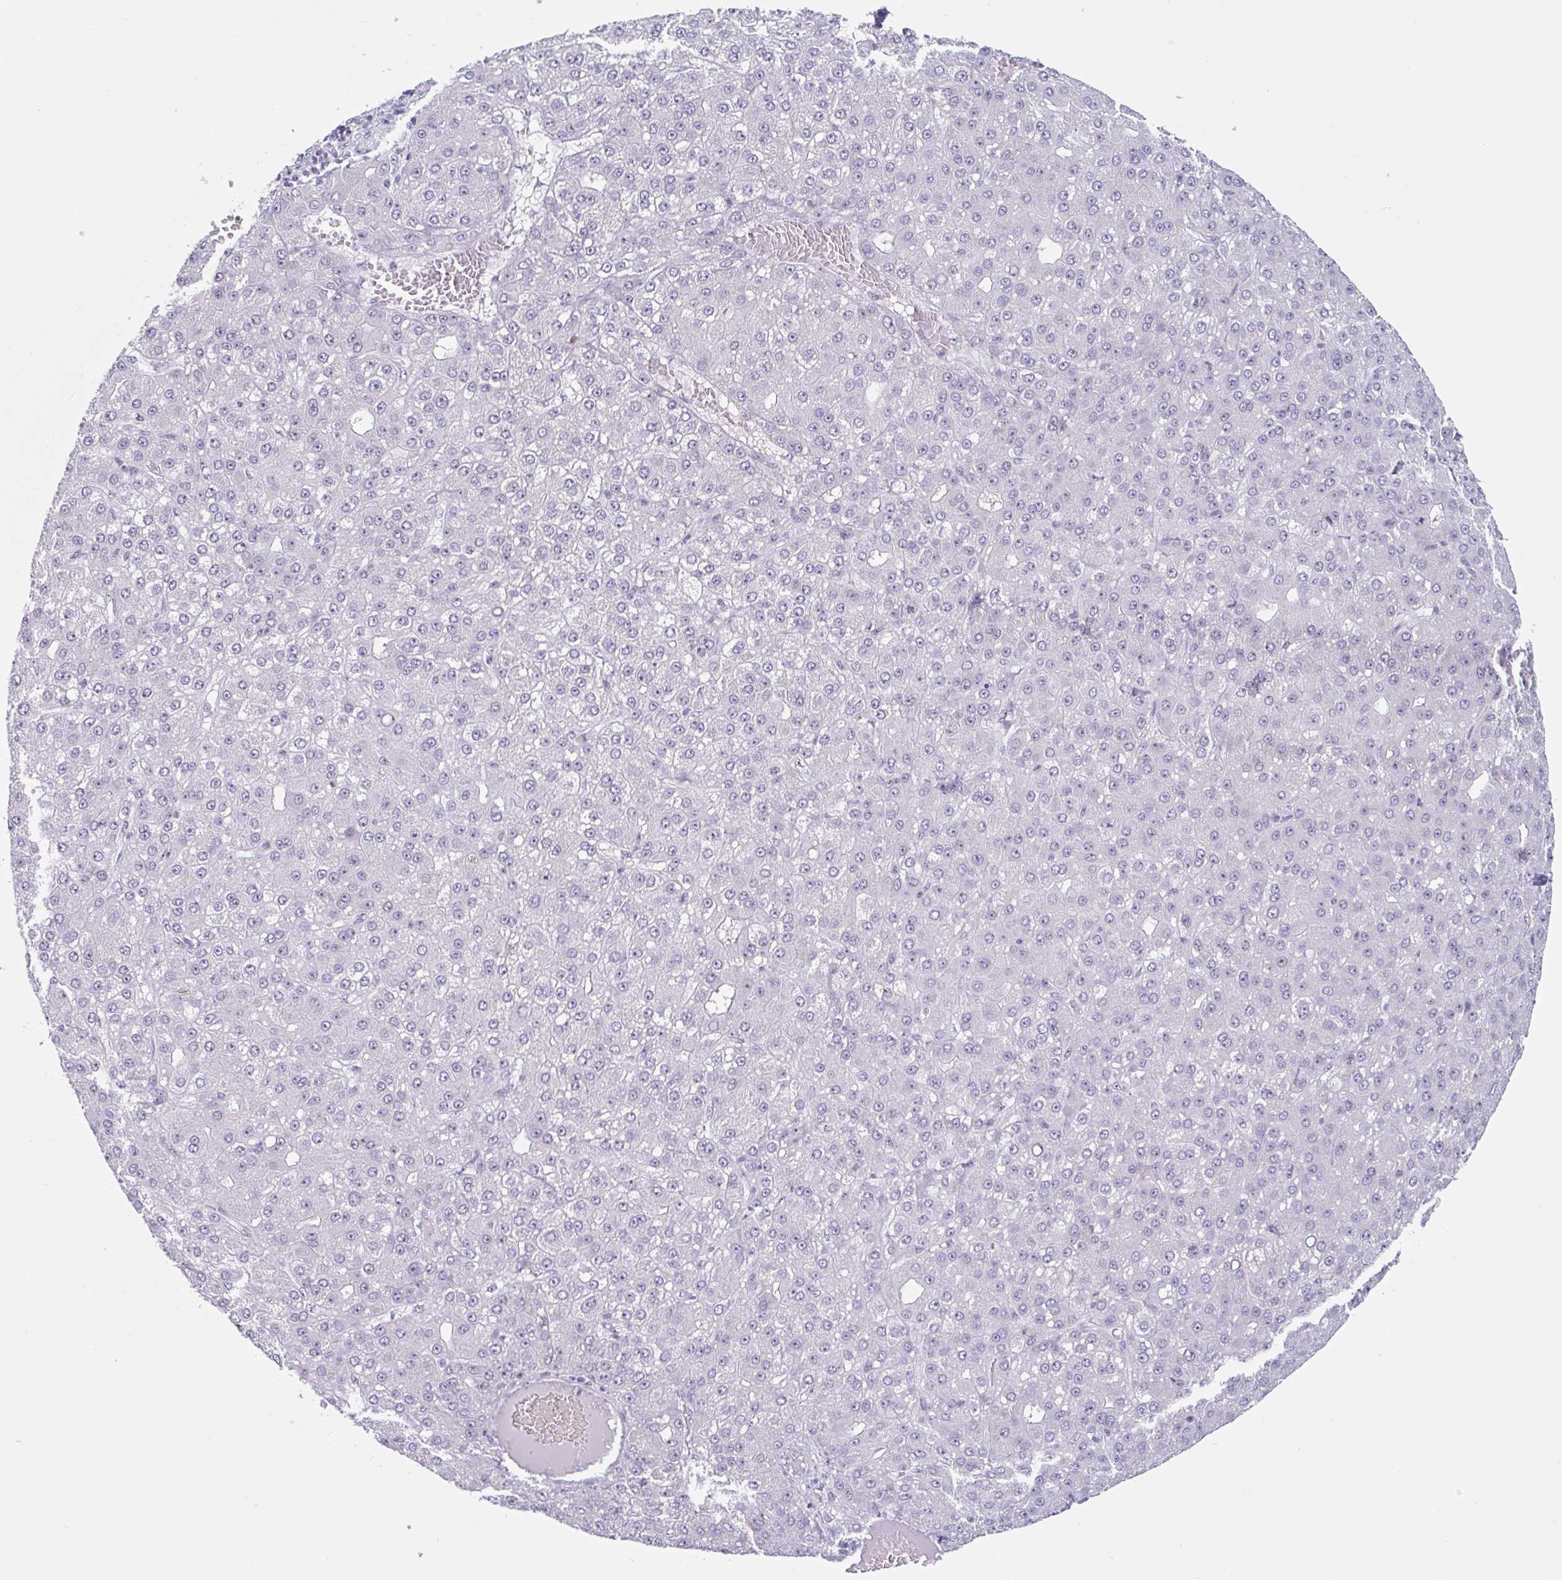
{"staining": {"intensity": "negative", "quantity": "none", "location": "none"}, "tissue": "liver cancer", "cell_type": "Tumor cells", "image_type": "cancer", "snomed": [{"axis": "morphology", "description": "Carcinoma, Hepatocellular, NOS"}, {"axis": "topography", "description": "Liver"}], "caption": "Photomicrograph shows no significant protein positivity in tumor cells of hepatocellular carcinoma (liver).", "gene": "LENG9", "patient": {"sex": "male", "age": 67}}